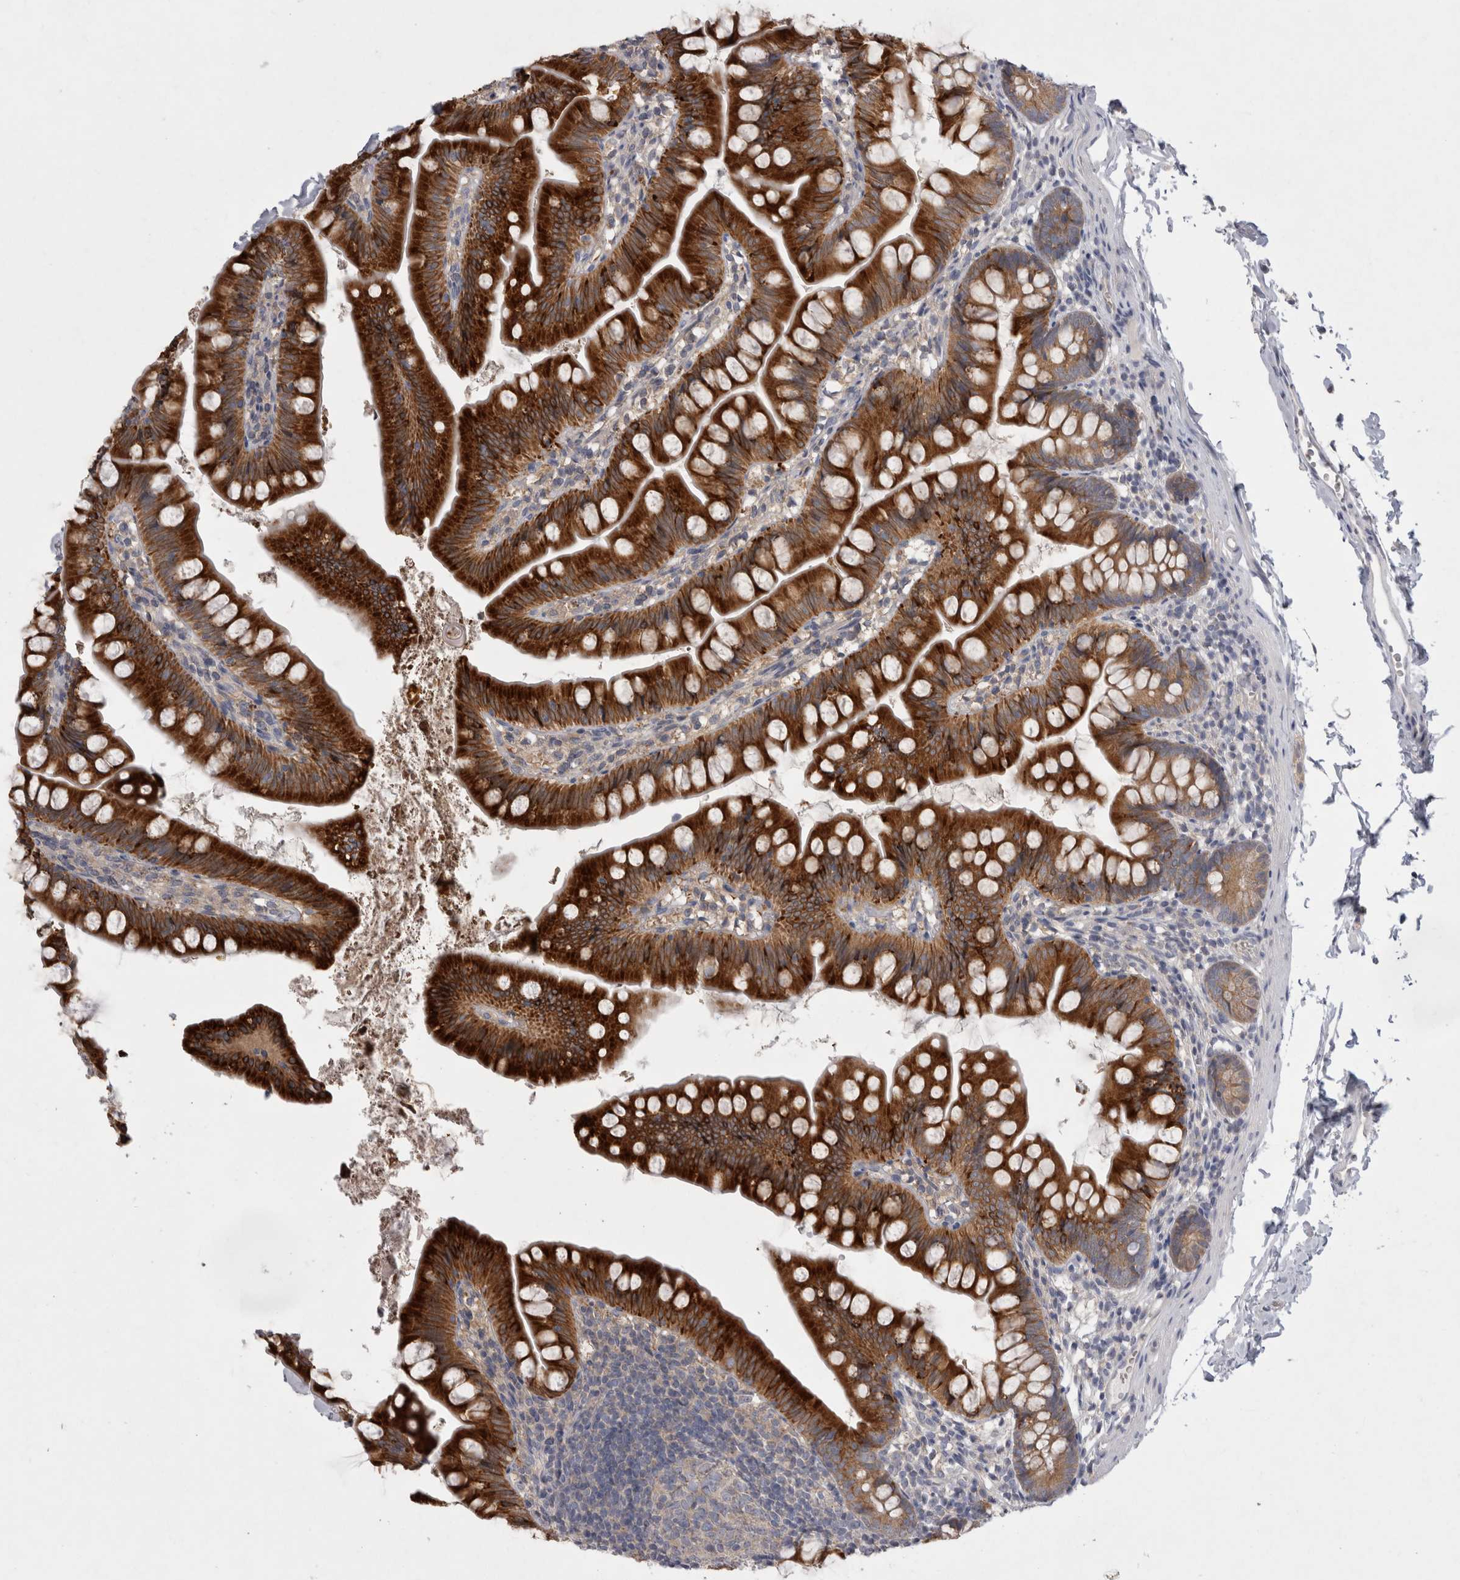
{"staining": {"intensity": "strong", "quantity": ">75%", "location": "cytoplasmic/membranous"}, "tissue": "small intestine", "cell_type": "Glandular cells", "image_type": "normal", "snomed": [{"axis": "morphology", "description": "Normal tissue, NOS"}, {"axis": "topography", "description": "Small intestine"}], "caption": "Immunohistochemical staining of normal small intestine shows strong cytoplasmic/membranous protein positivity in approximately >75% of glandular cells.", "gene": "LRRC40", "patient": {"sex": "male", "age": 7}}